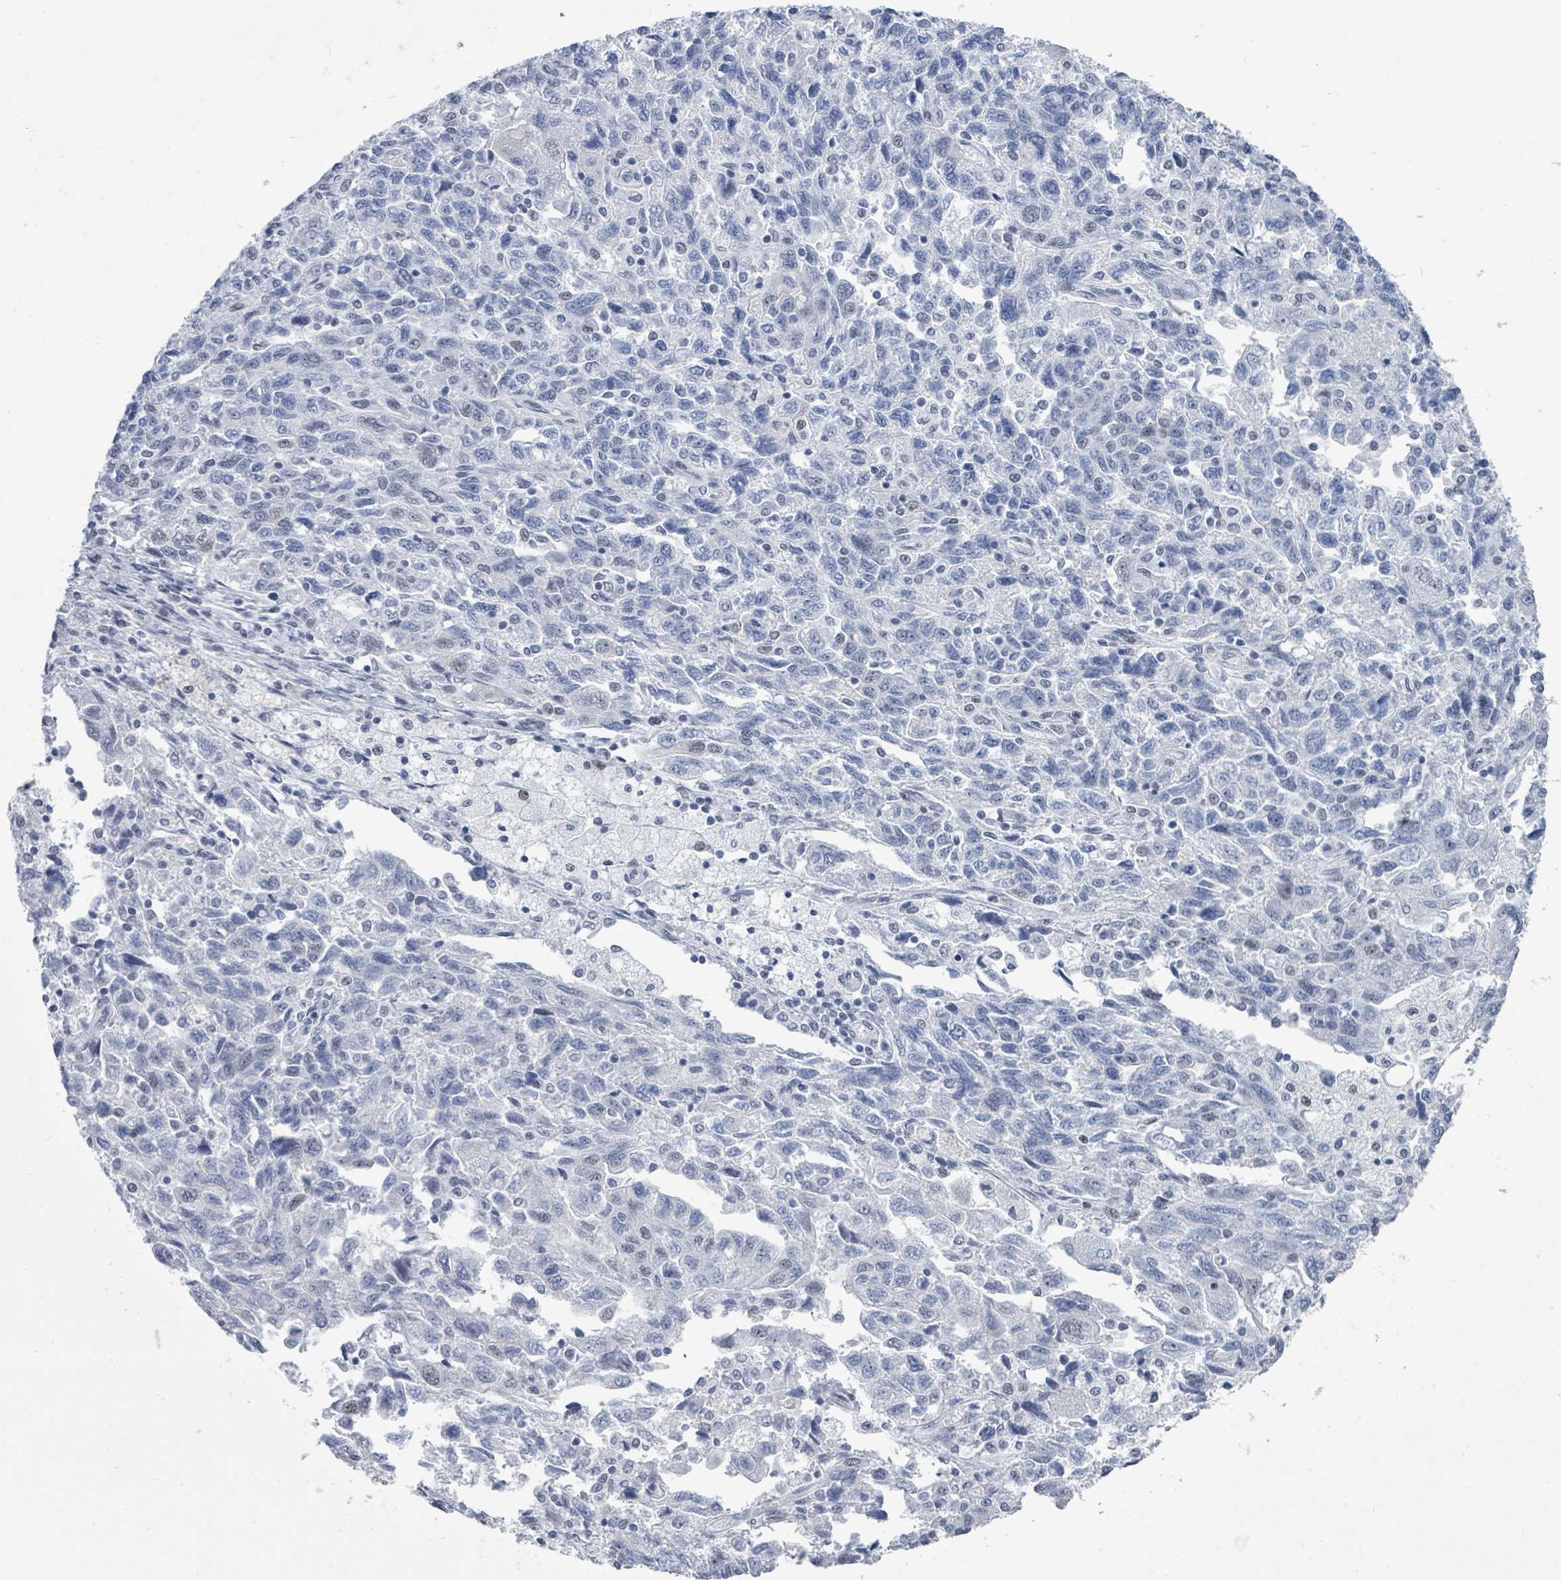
{"staining": {"intensity": "negative", "quantity": "none", "location": "none"}, "tissue": "ovarian cancer", "cell_type": "Tumor cells", "image_type": "cancer", "snomed": [{"axis": "morphology", "description": "Carcinoma, NOS"}, {"axis": "morphology", "description": "Cystadenocarcinoma, serous, NOS"}, {"axis": "topography", "description": "Ovary"}], "caption": "Human ovarian cancer stained for a protein using immunohistochemistry displays no positivity in tumor cells.", "gene": "CT45A5", "patient": {"sex": "female", "age": 69}}